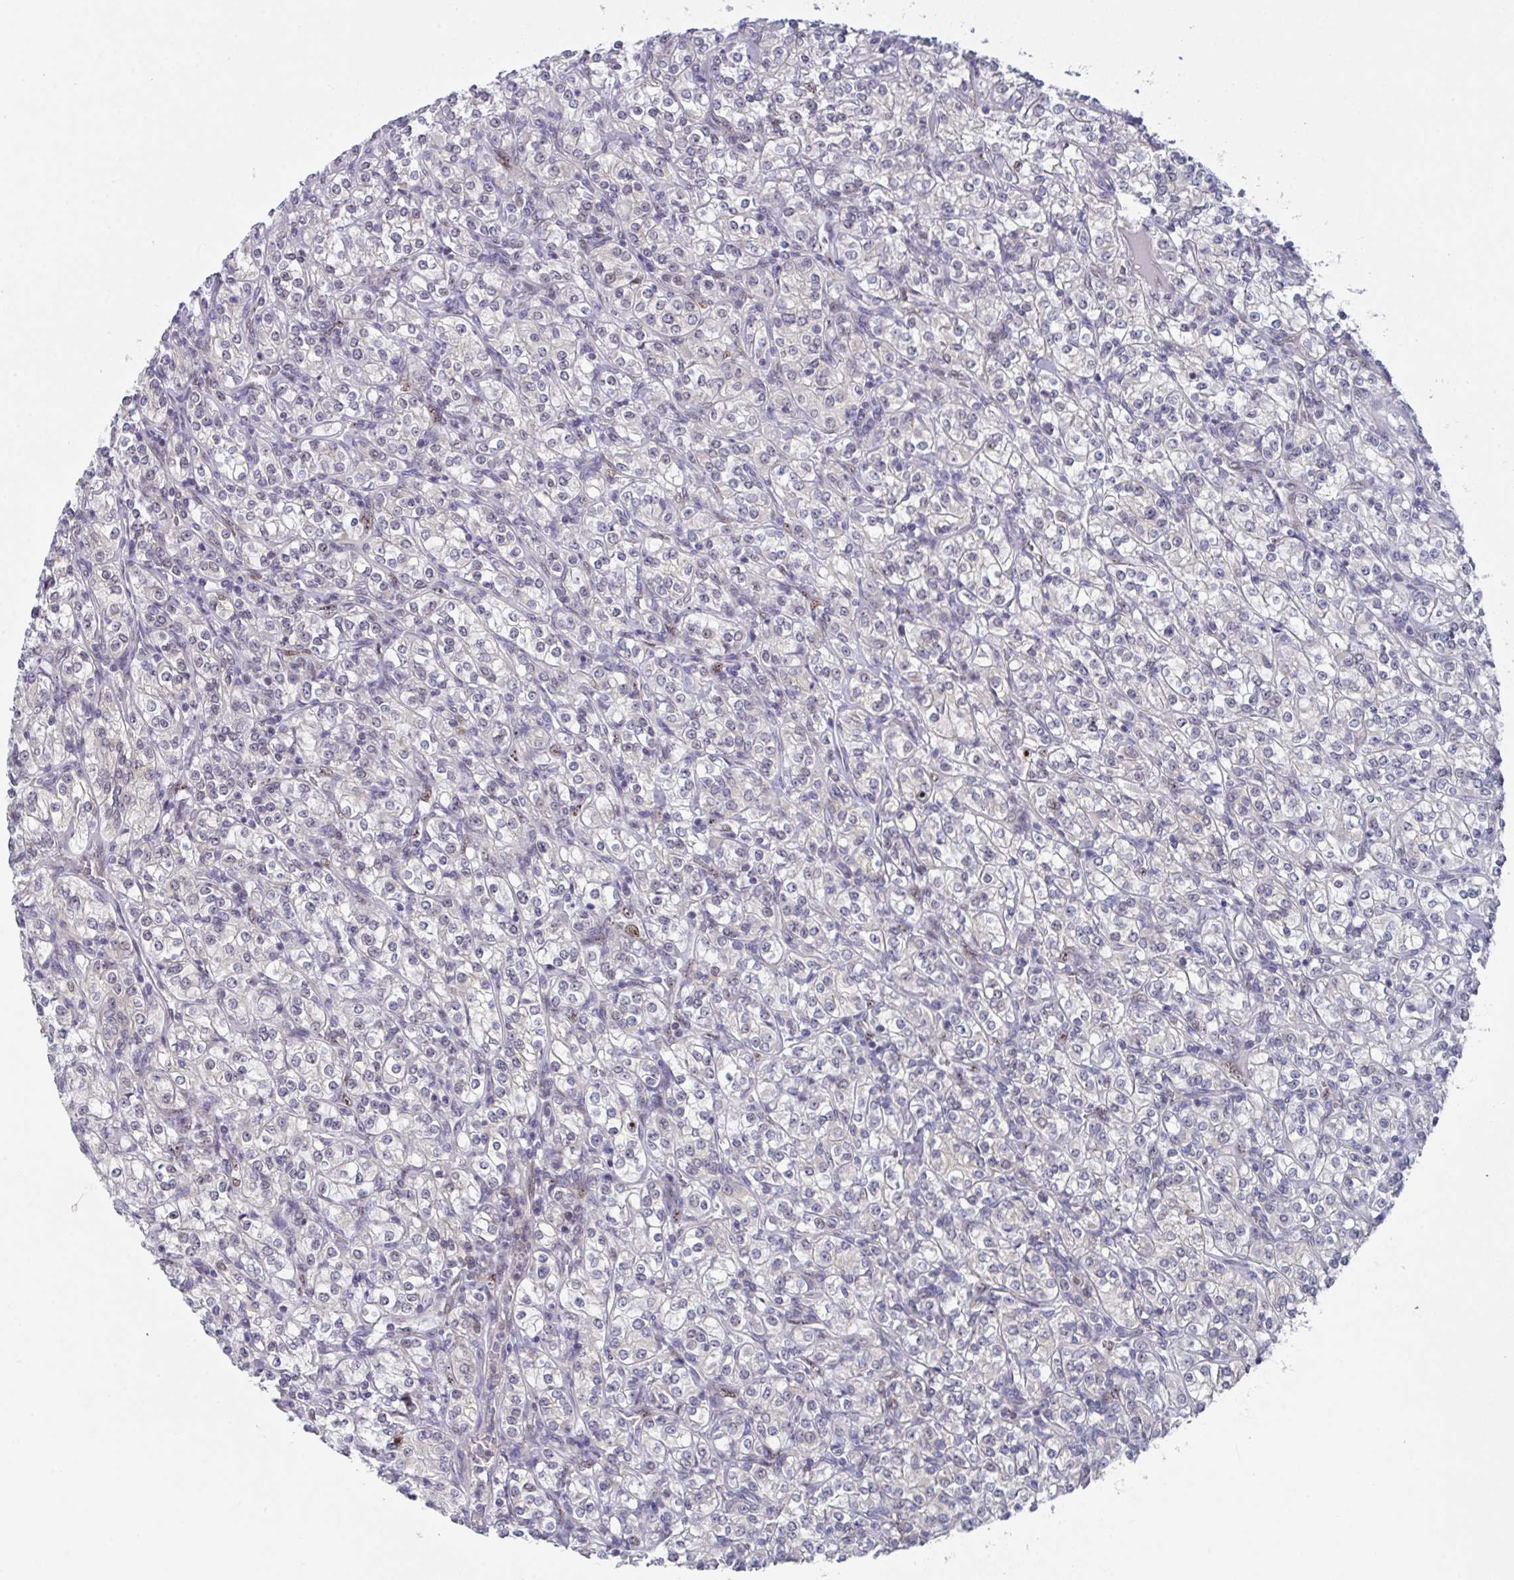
{"staining": {"intensity": "weak", "quantity": "<25%", "location": "nuclear"}, "tissue": "renal cancer", "cell_type": "Tumor cells", "image_type": "cancer", "snomed": [{"axis": "morphology", "description": "Adenocarcinoma, NOS"}, {"axis": "topography", "description": "Kidney"}], "caption": "This is an IHC micrograph of renal adenocarcinoma. There is no expression in tumor cells.", "gene": "RBM18", "patient": {"sex": "male", "age": 77}}